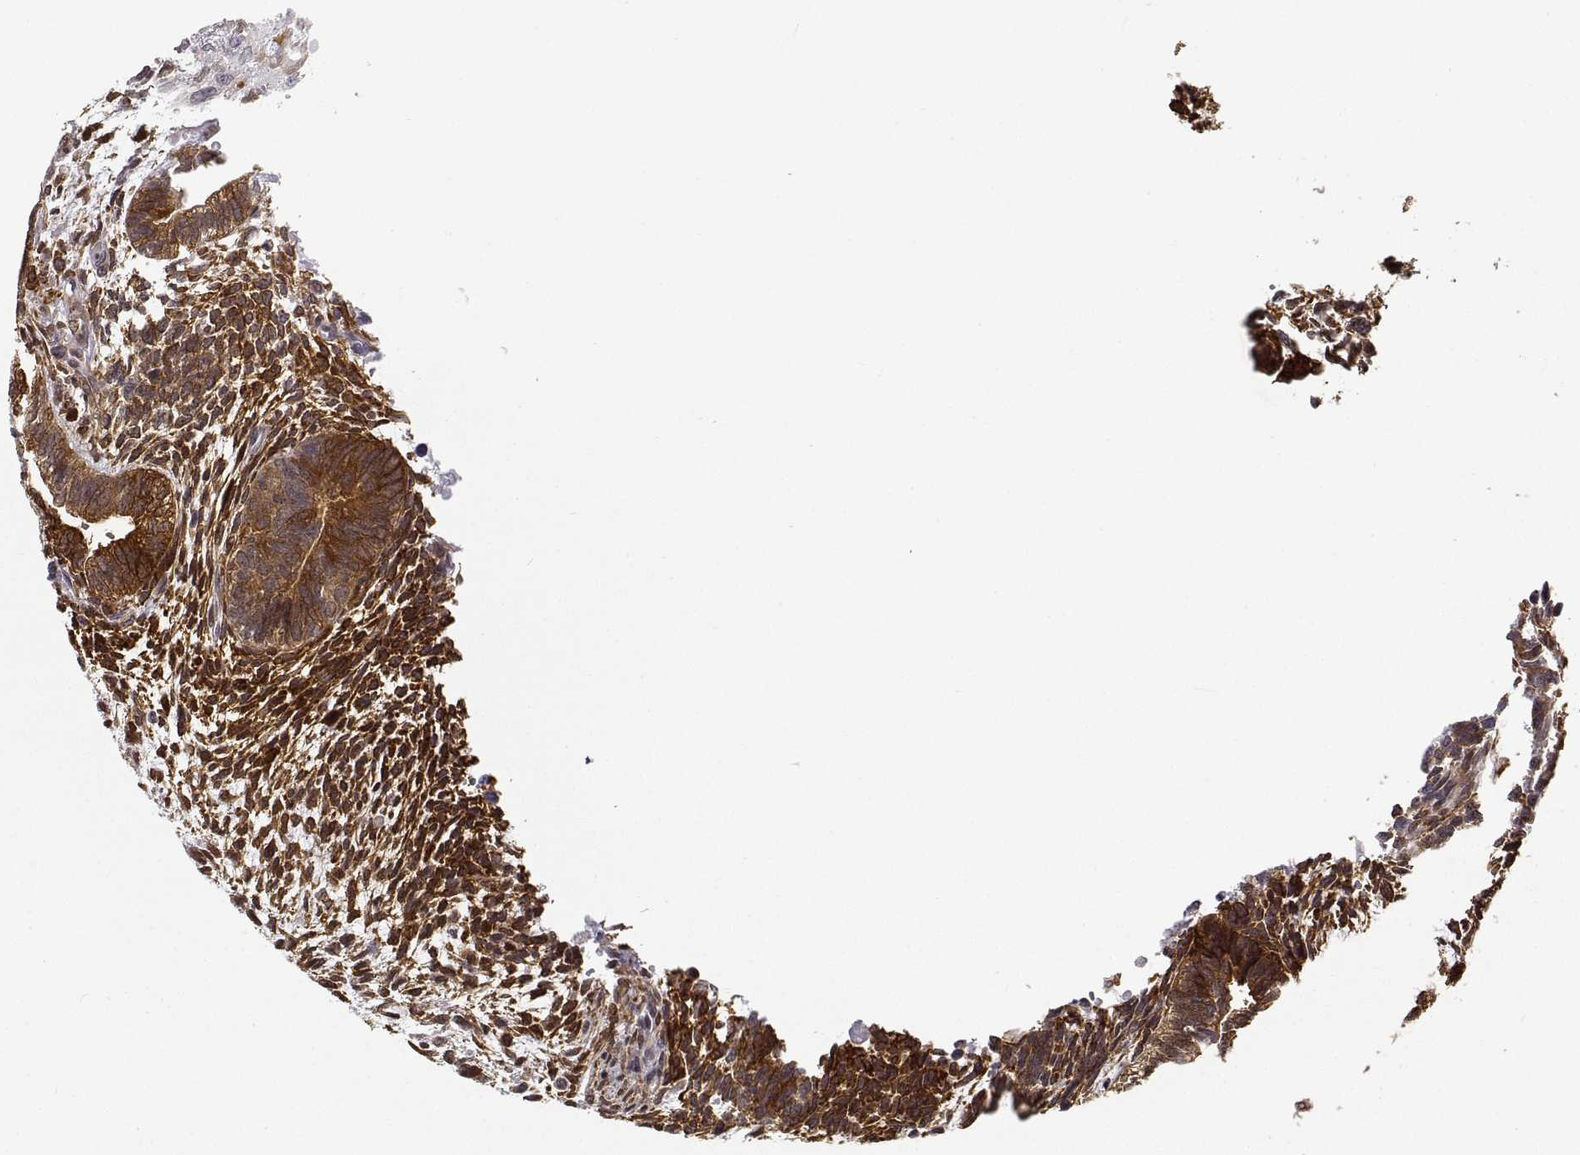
{"staining": {"intensity": "moderate", "quantity": ">75%", "location": "cytoplasmic/membranous,nuclear"}, "tissue": "testis cancer", "cell_type": "Tumor cells", "image_type": "cancer", "snomed": [{"axis": "morphology", "description": "Carcinoma, Embryonal, NOS"}, {"axis": "topography", "description": "Testis"}], "caption": "Testis embryonal carcinoma tissue reveals moderate cytoplasmic/membranous and nuclear staining in about >75% of tumor cells, visualized by immunohistochemistry.", "gene": "PHGDH", "patient": {"sex": "male", "age": 23}}